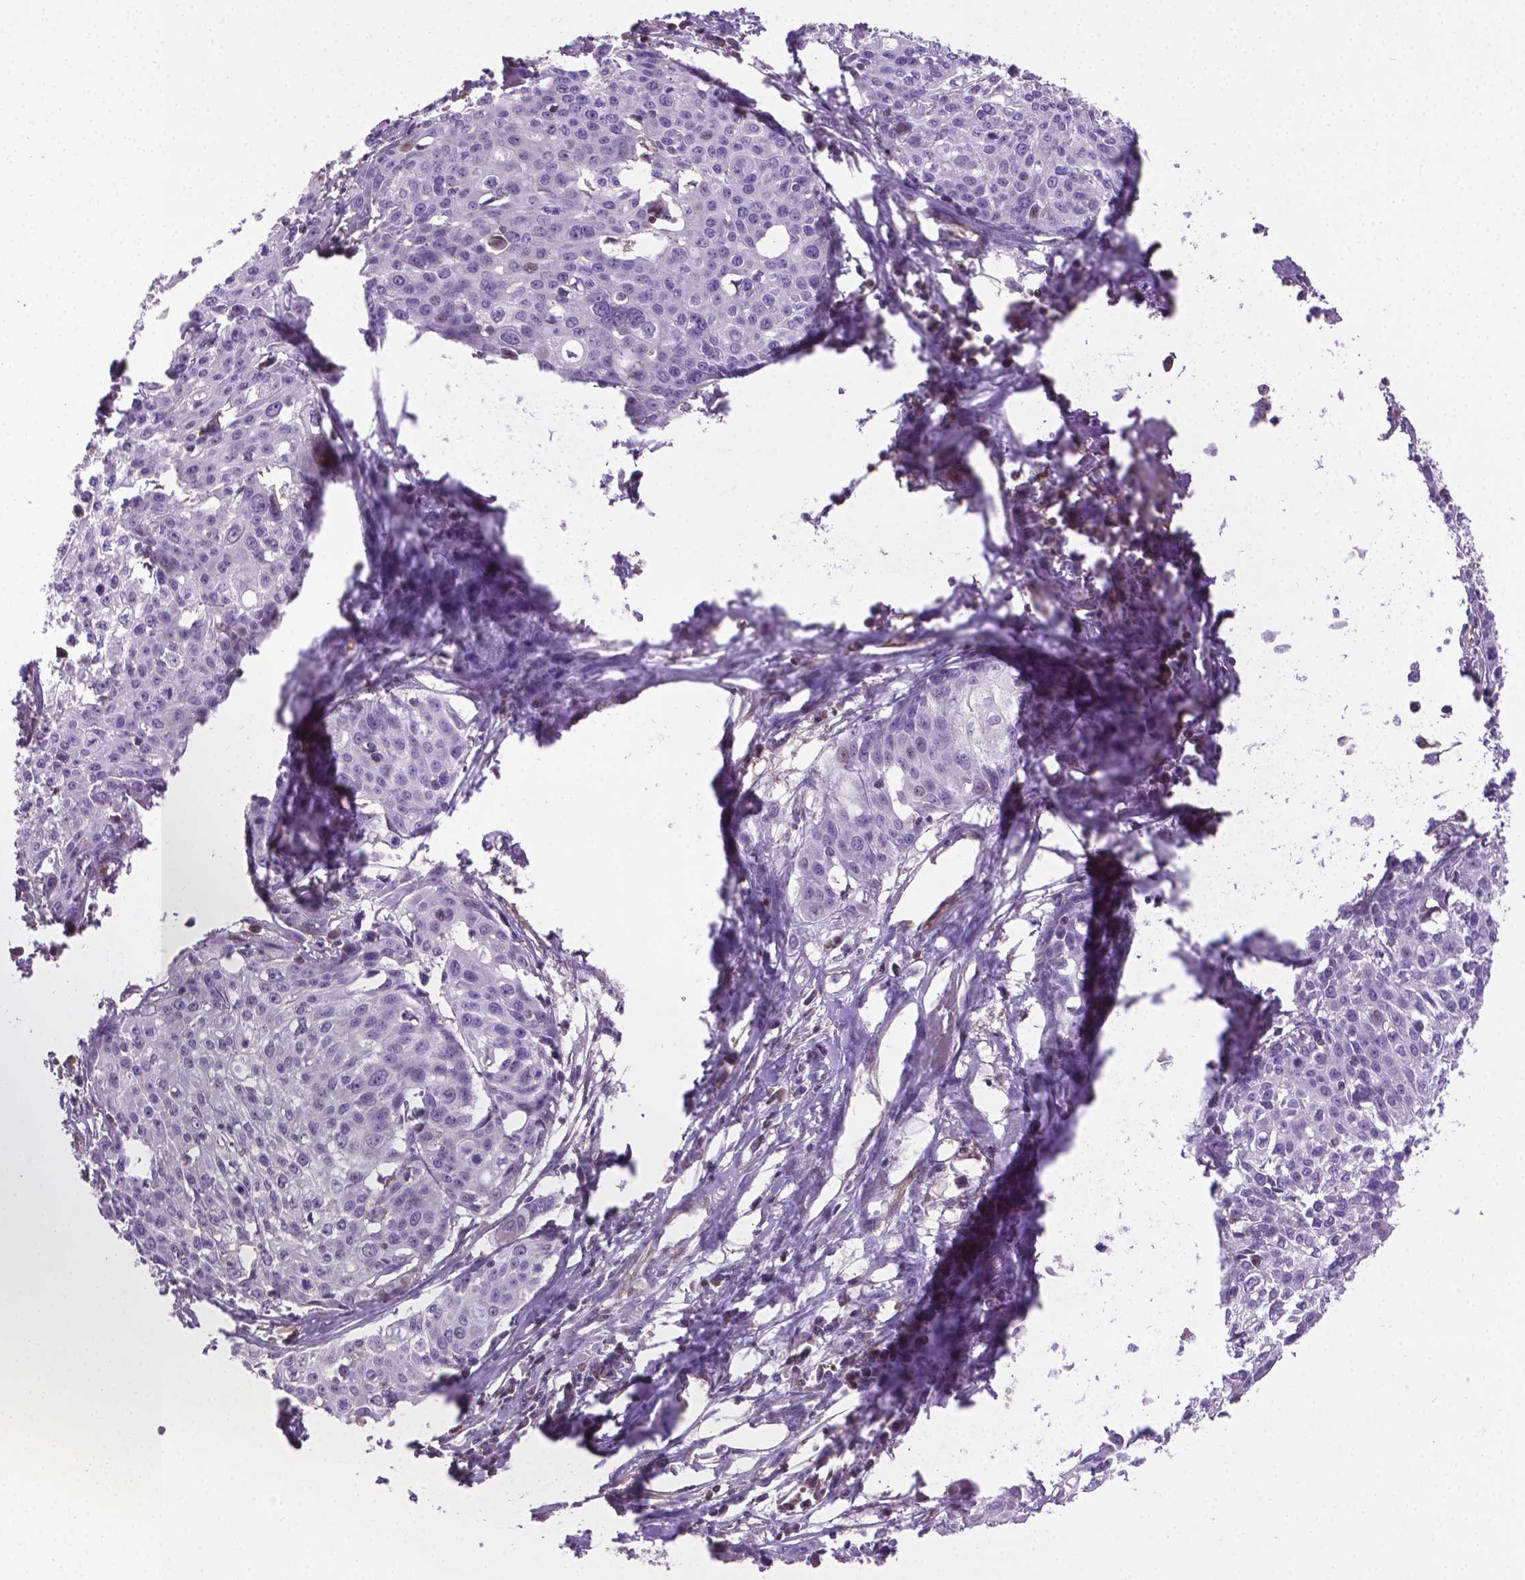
{"staining": {"intensity": "negative", "quantity": "none", "location": "none"}, "tissue": "cervical cancer", "cell_type": "Tumor cells", "image_type": "cancer", "snomed": [{"axis": "morphology", "description": "Squamous cell carcinoma, NOS"}, {"axis": "topography", "description": "Cervix"}], "caption": "IHC micrograph of neoplastic tissue: human cervical cancer stained with DAB shows no significant protein staining in tumor cells. Nuclei are stained in blue.", "gene": "ACAD10", "patient": {"sex": "female", "age": 39}}